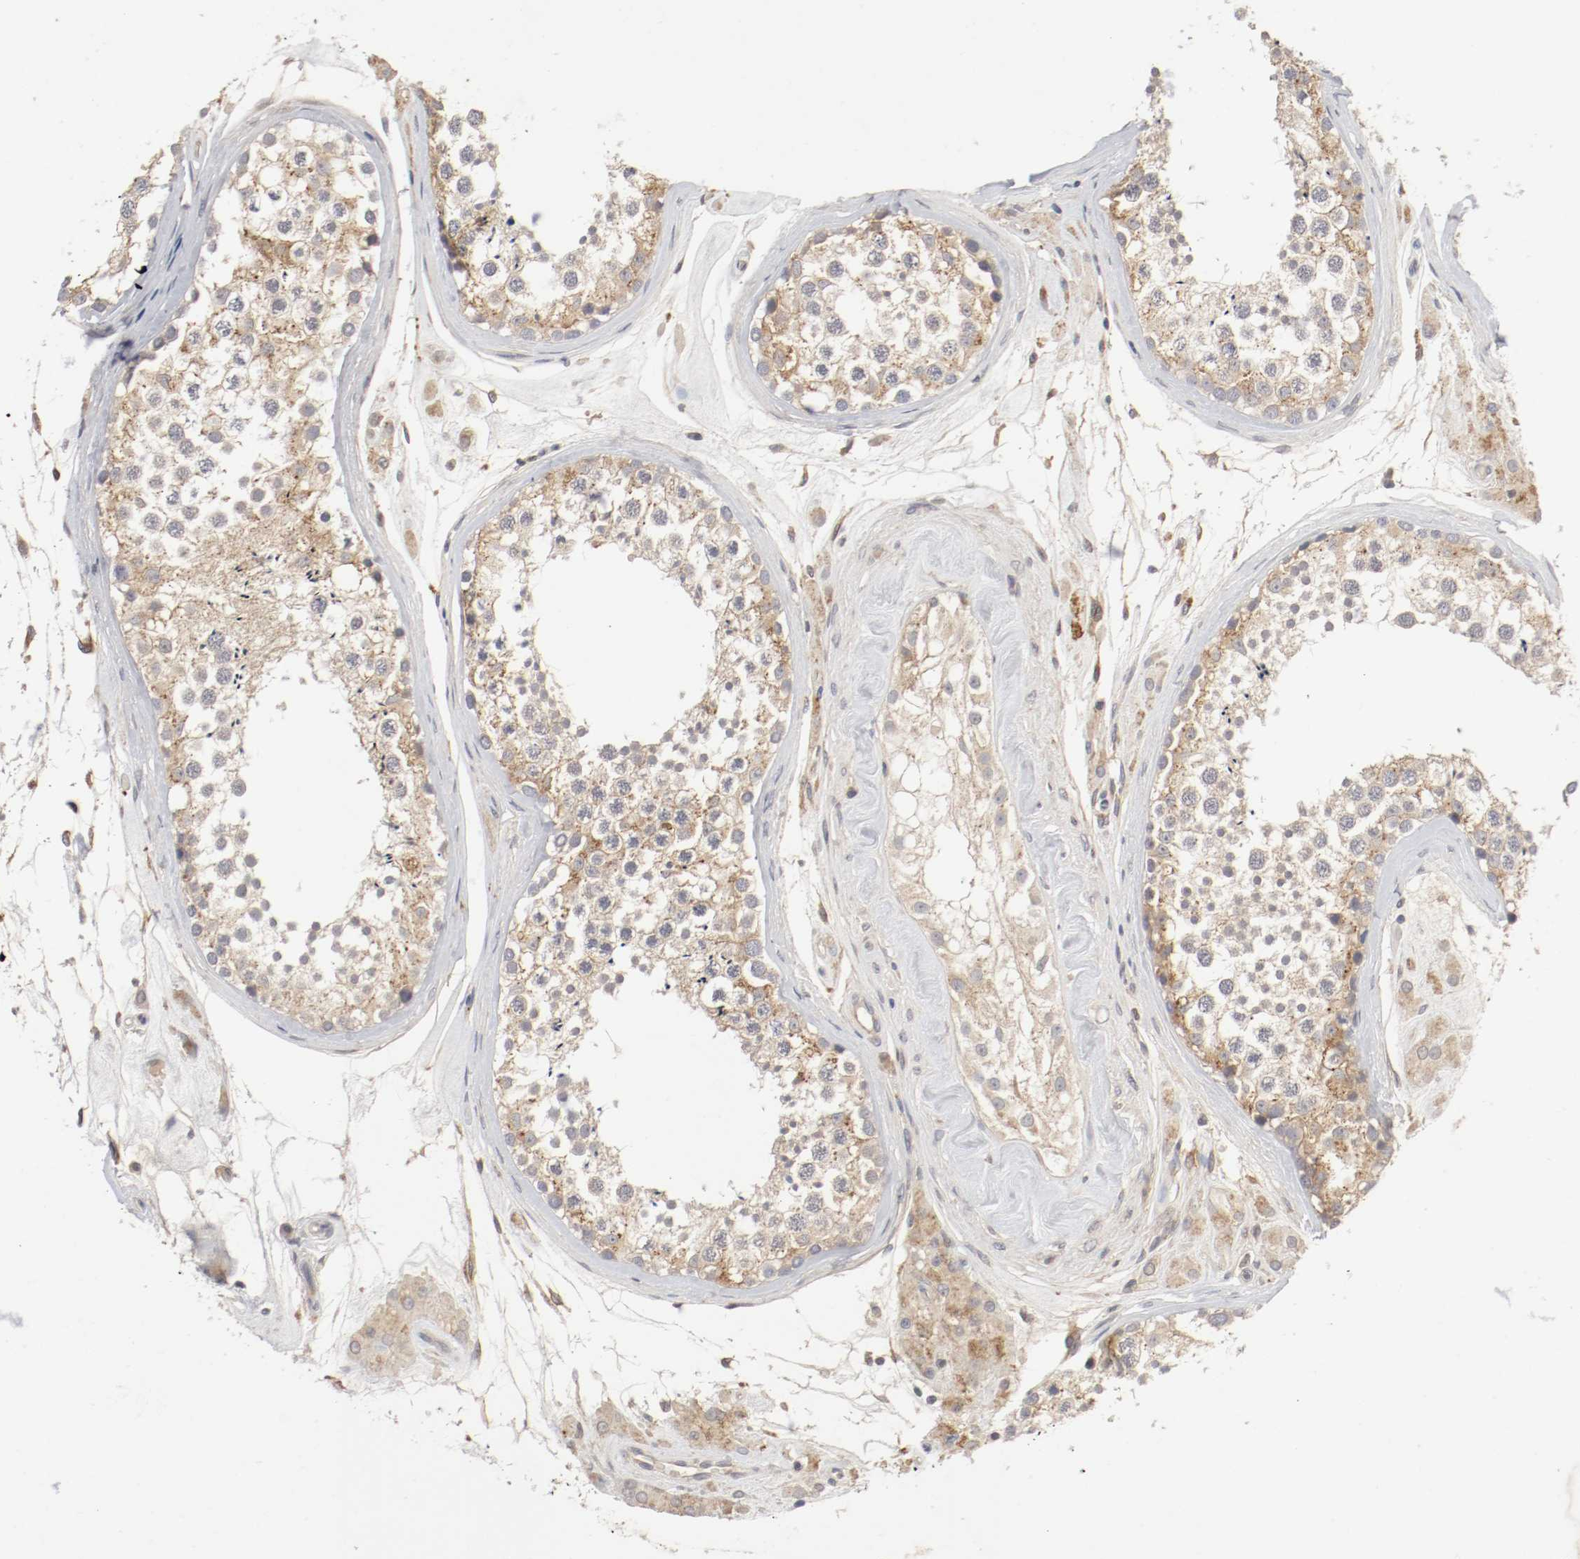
{"staining": {"intensity": "moderate", "quantity": ">75%", "location": "cytoplasmic/membranous"}, "tissue": "testis", "cell_type": "Cells in seminiferous ducts", "image_type": "normal", "snomed": [{"axis": "morphology", "description": "Normal tissue, NOS"}, {"axis": "topography", "description": "Testis"}], "caption": "Cells in seminiferous ducts exhibit moderate cytoplasmic/membranous staining in approximately >75% of cells in benign testis. (IHC, brightfield microscopy, high magnification).", "gene": "REN", "patient": {"sex": "male", "age": 46}}